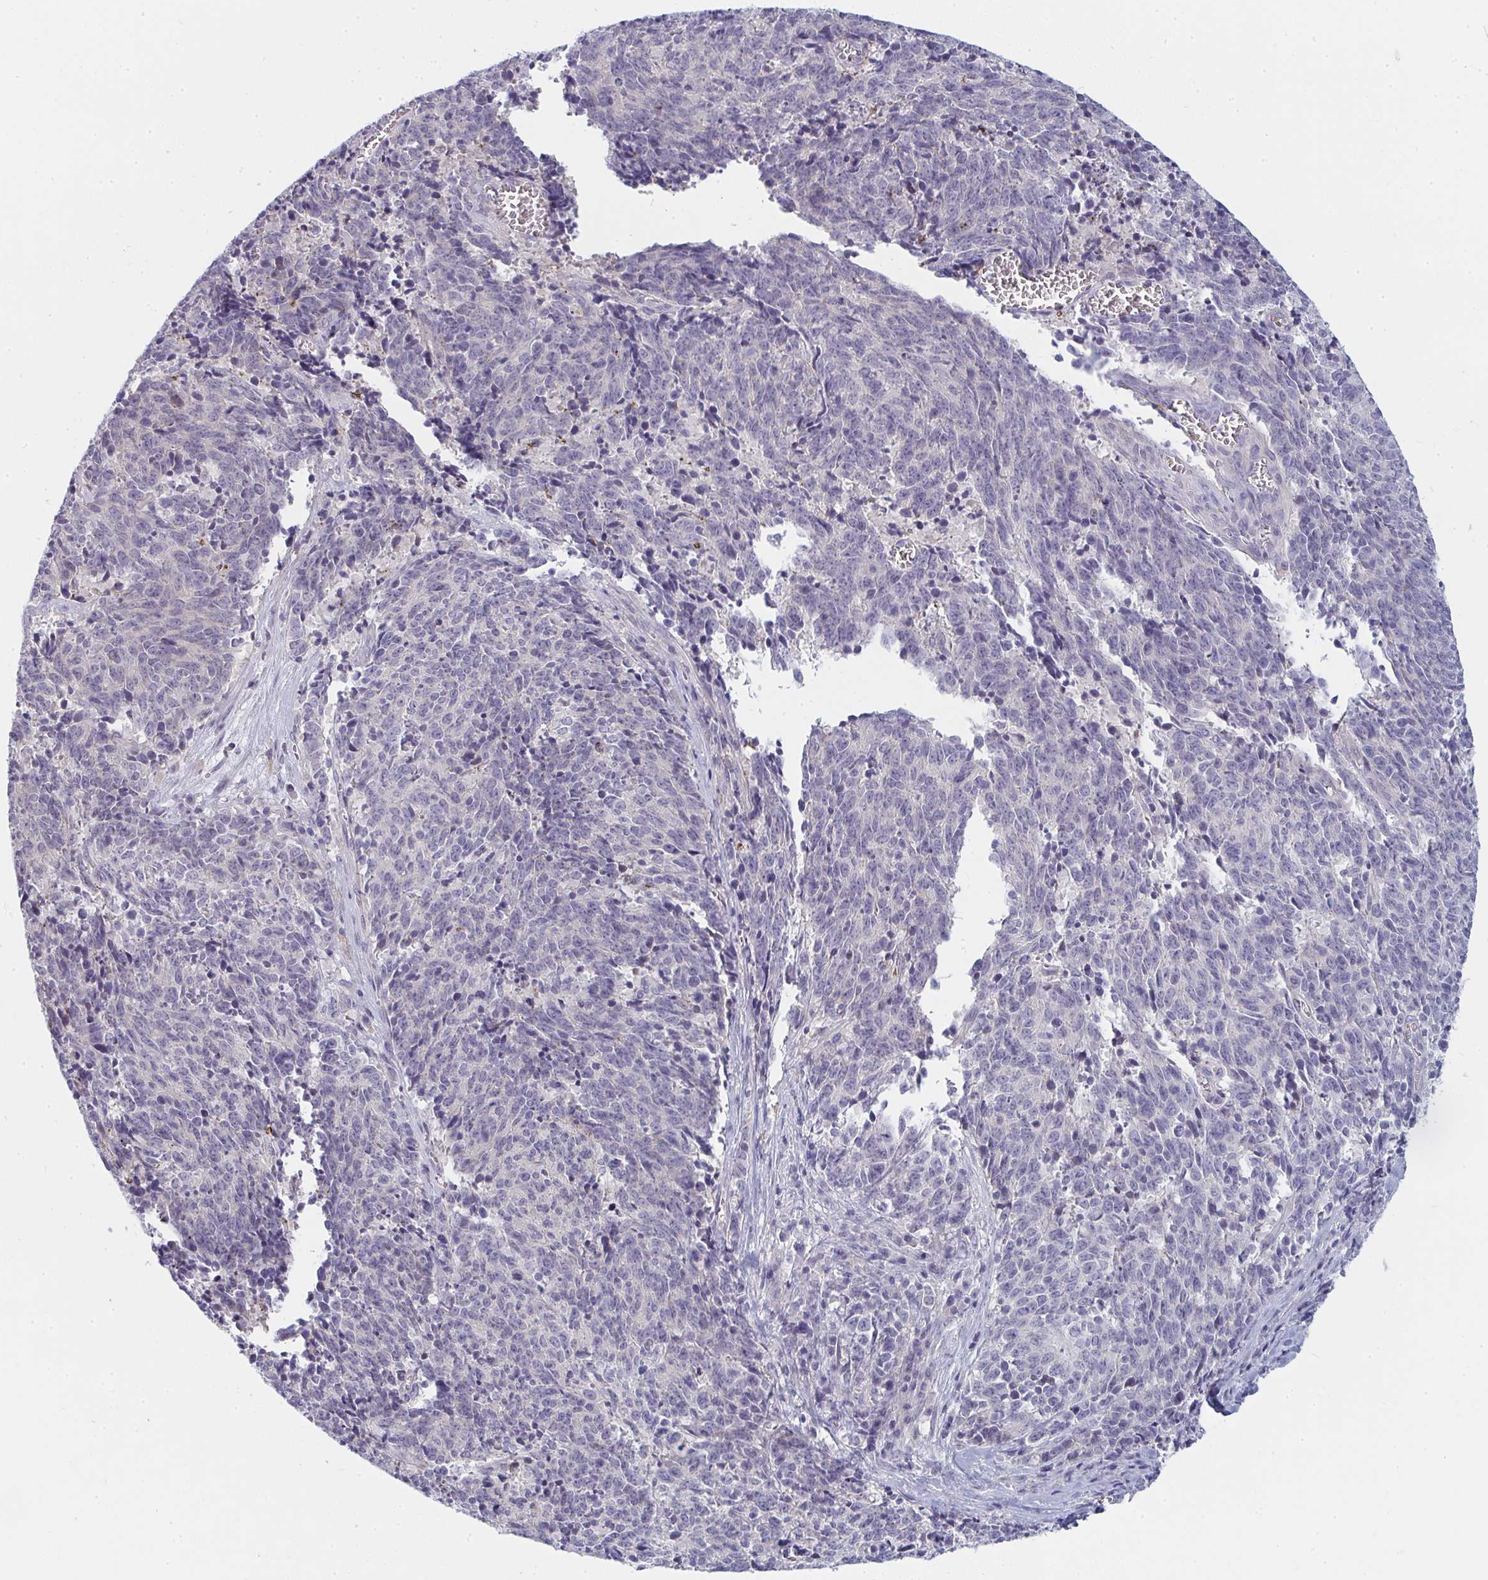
{"staining": {"intensity": "negative", "quantity": "none", "location": "none"}, "tissue": "cervical cancer", "cell_type": "Tumor cells", "image_type": "cancer", "snomed": [{"axis": "morphology", "description": "Squamous cell carcinoma, NOS"}, {"axis": "topography", "description": "Cervix"}], "caption": "Immunohistochemical staining of human cervical cancer displays no significant positivity in tumor cells. (DAB (3,3'-diaminobenzidine) IHC, high magnification).", "gene": "SHB", "patient": {"sex": "female", "age": 29}}